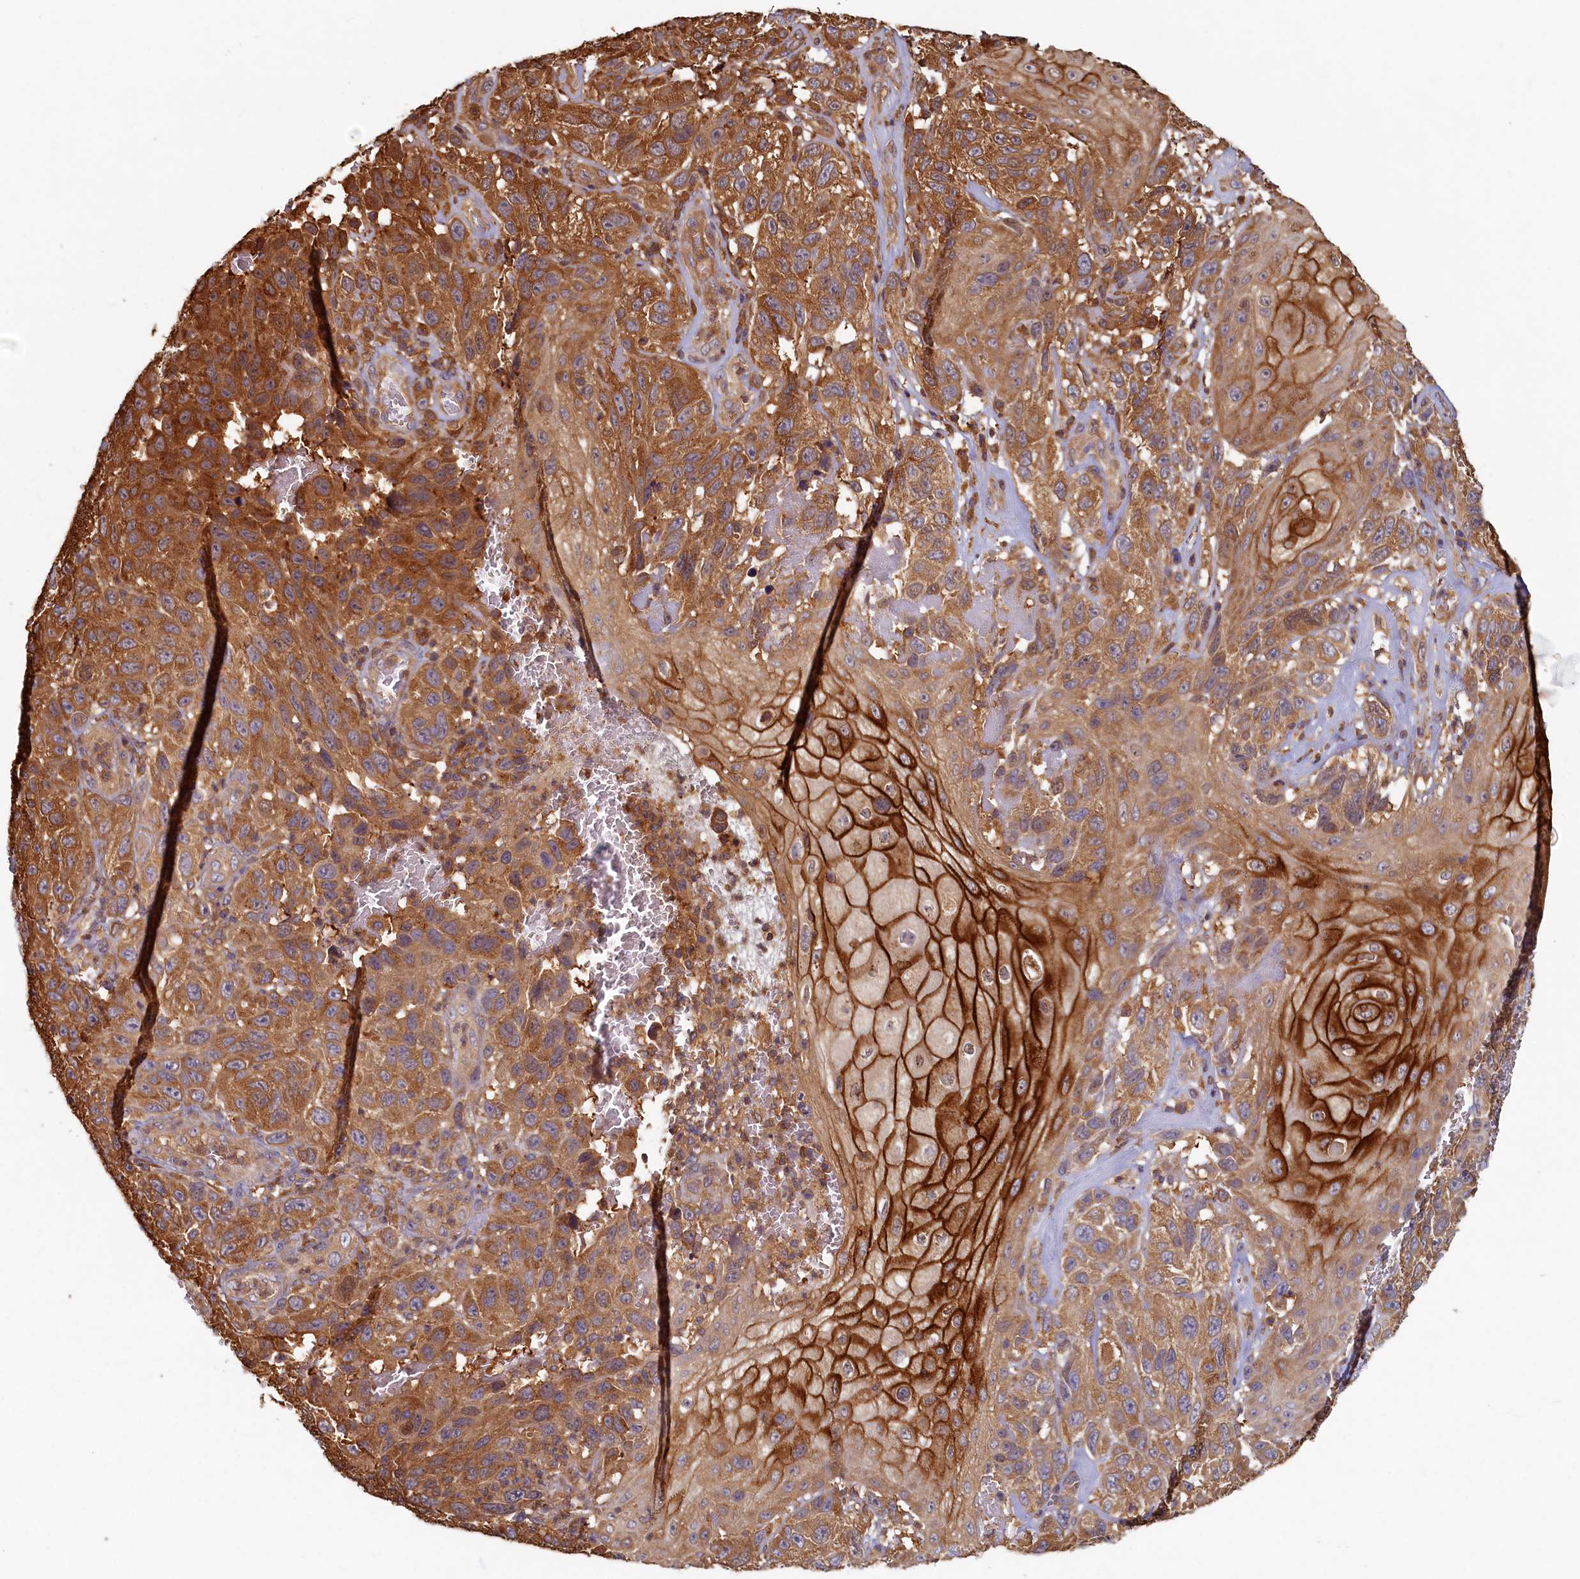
{"staining": {"intensity": "moderate", "quantity": ">75%", "location": "cytoplasmic/membranous"}, "tissue": "melanoma", "cell_type": "Tumor cells", "image_type": "cancer", "snomed": [{"axis": "morphology", "description": "Normal tissue, NOS"}, {"axis": "morphology", "description": "Malignant melanoma, NOS"}, {"axis": "topography", "description": "Skin"}], "caption": "The histopathology image displays staining of malignant melanoma, revealing moderate cytoplasmic/membranous protein positivity (brown color) within tumor cells.", "gene": "TIMM8B", "patient": {"sex": "female", "age": 96}}